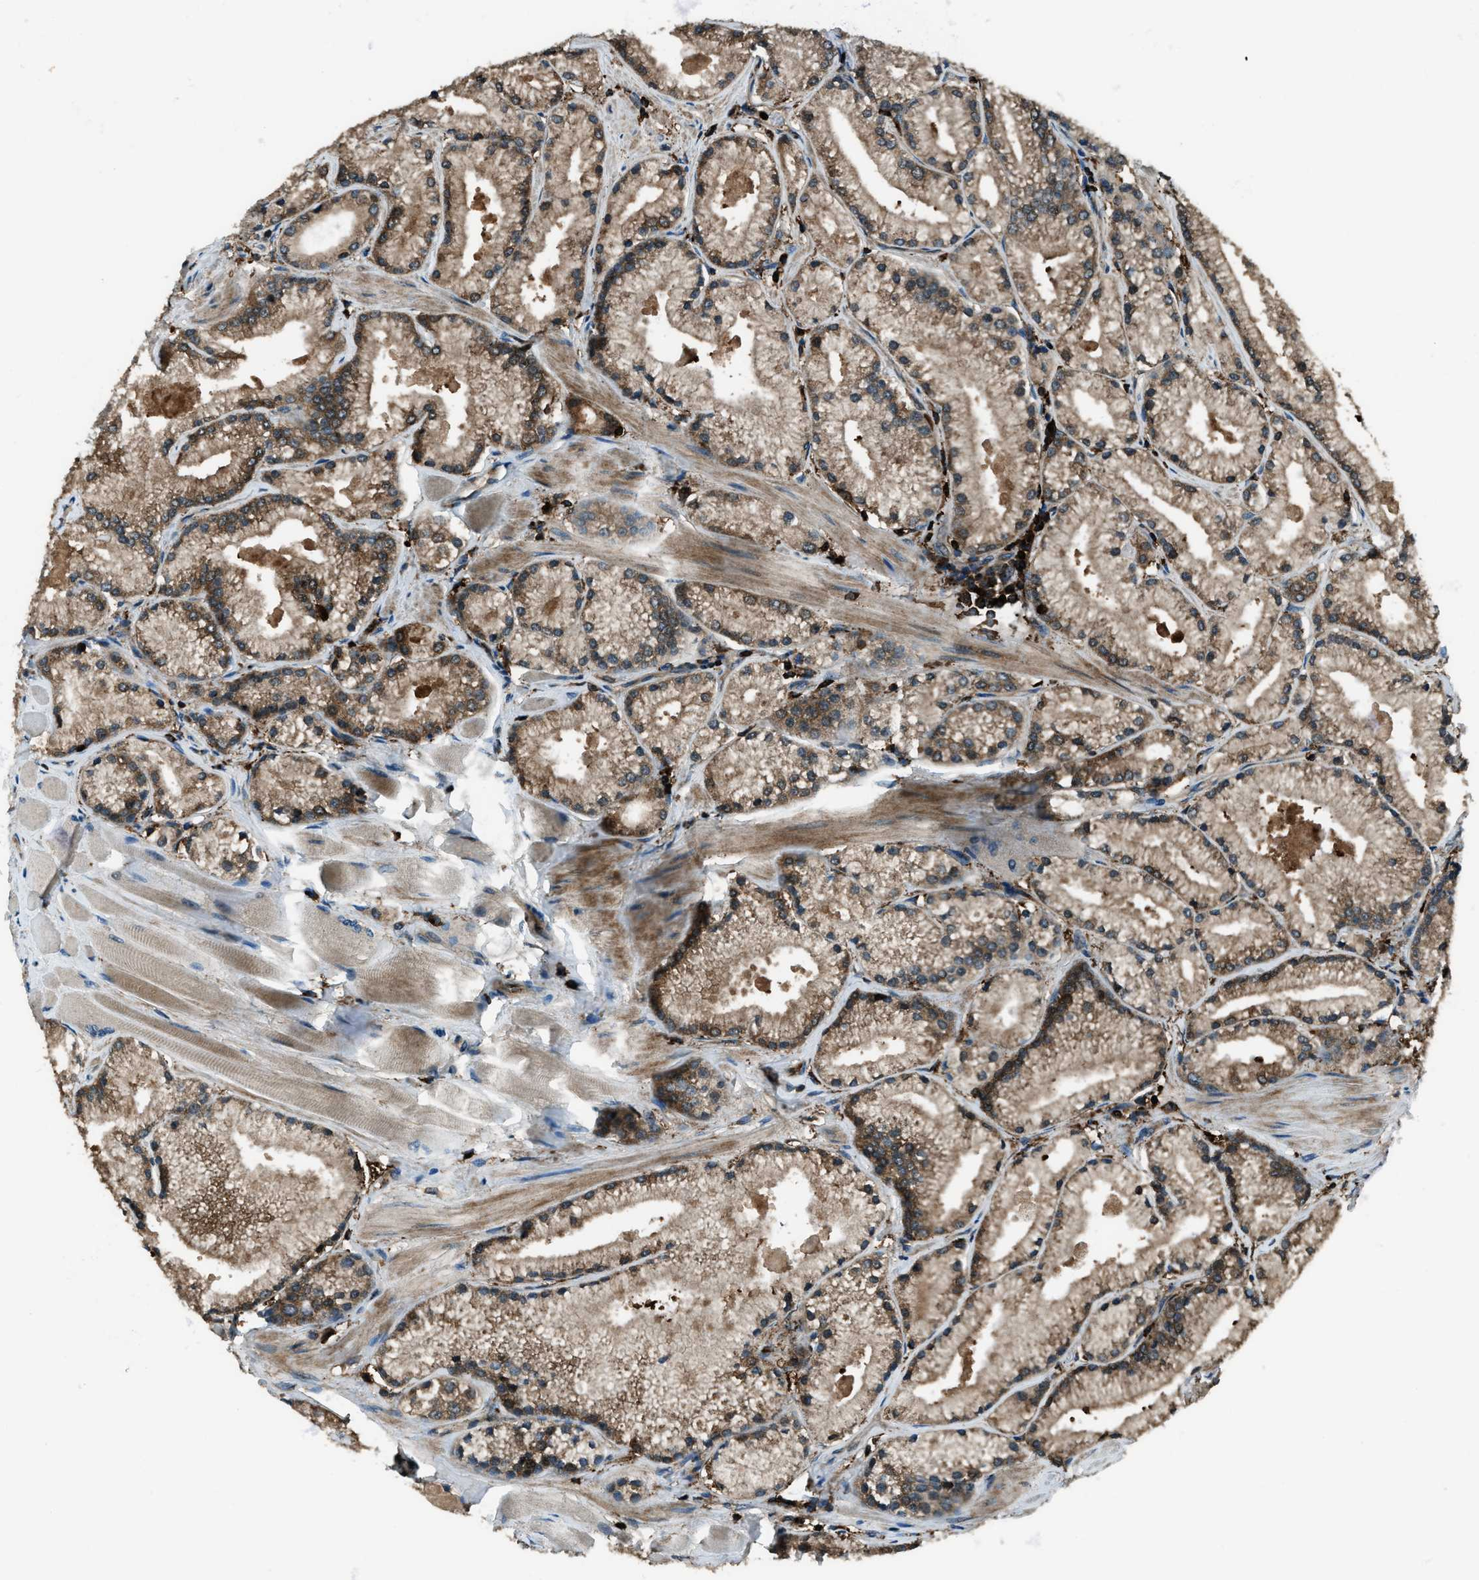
{"staining": {"intensity": "moderate", "quantity": ">75%", "location": "cytoplasmic/membranous"}, "tissue": "prostate cancer", "cell_type": "Tumor cells", "image_type": "cancer", "snomed": [{"axis": "morphology", "description": "Adenocarcinoma, High grade"}, {"axis": "topography", "description": "Prostate"}], "caption": "Immunohistochemical staining of human prostate cancer (high-grade adenocarcinoma) exhibits medium levels of moderate cytoplasmic/membranous protein positivity in about >75% of tumor cells. The protein of interest is shown in brown color, while the nuclei are stained blue.", "gene": "SNX30", "patient": {"sex": "male", "age": 50}}